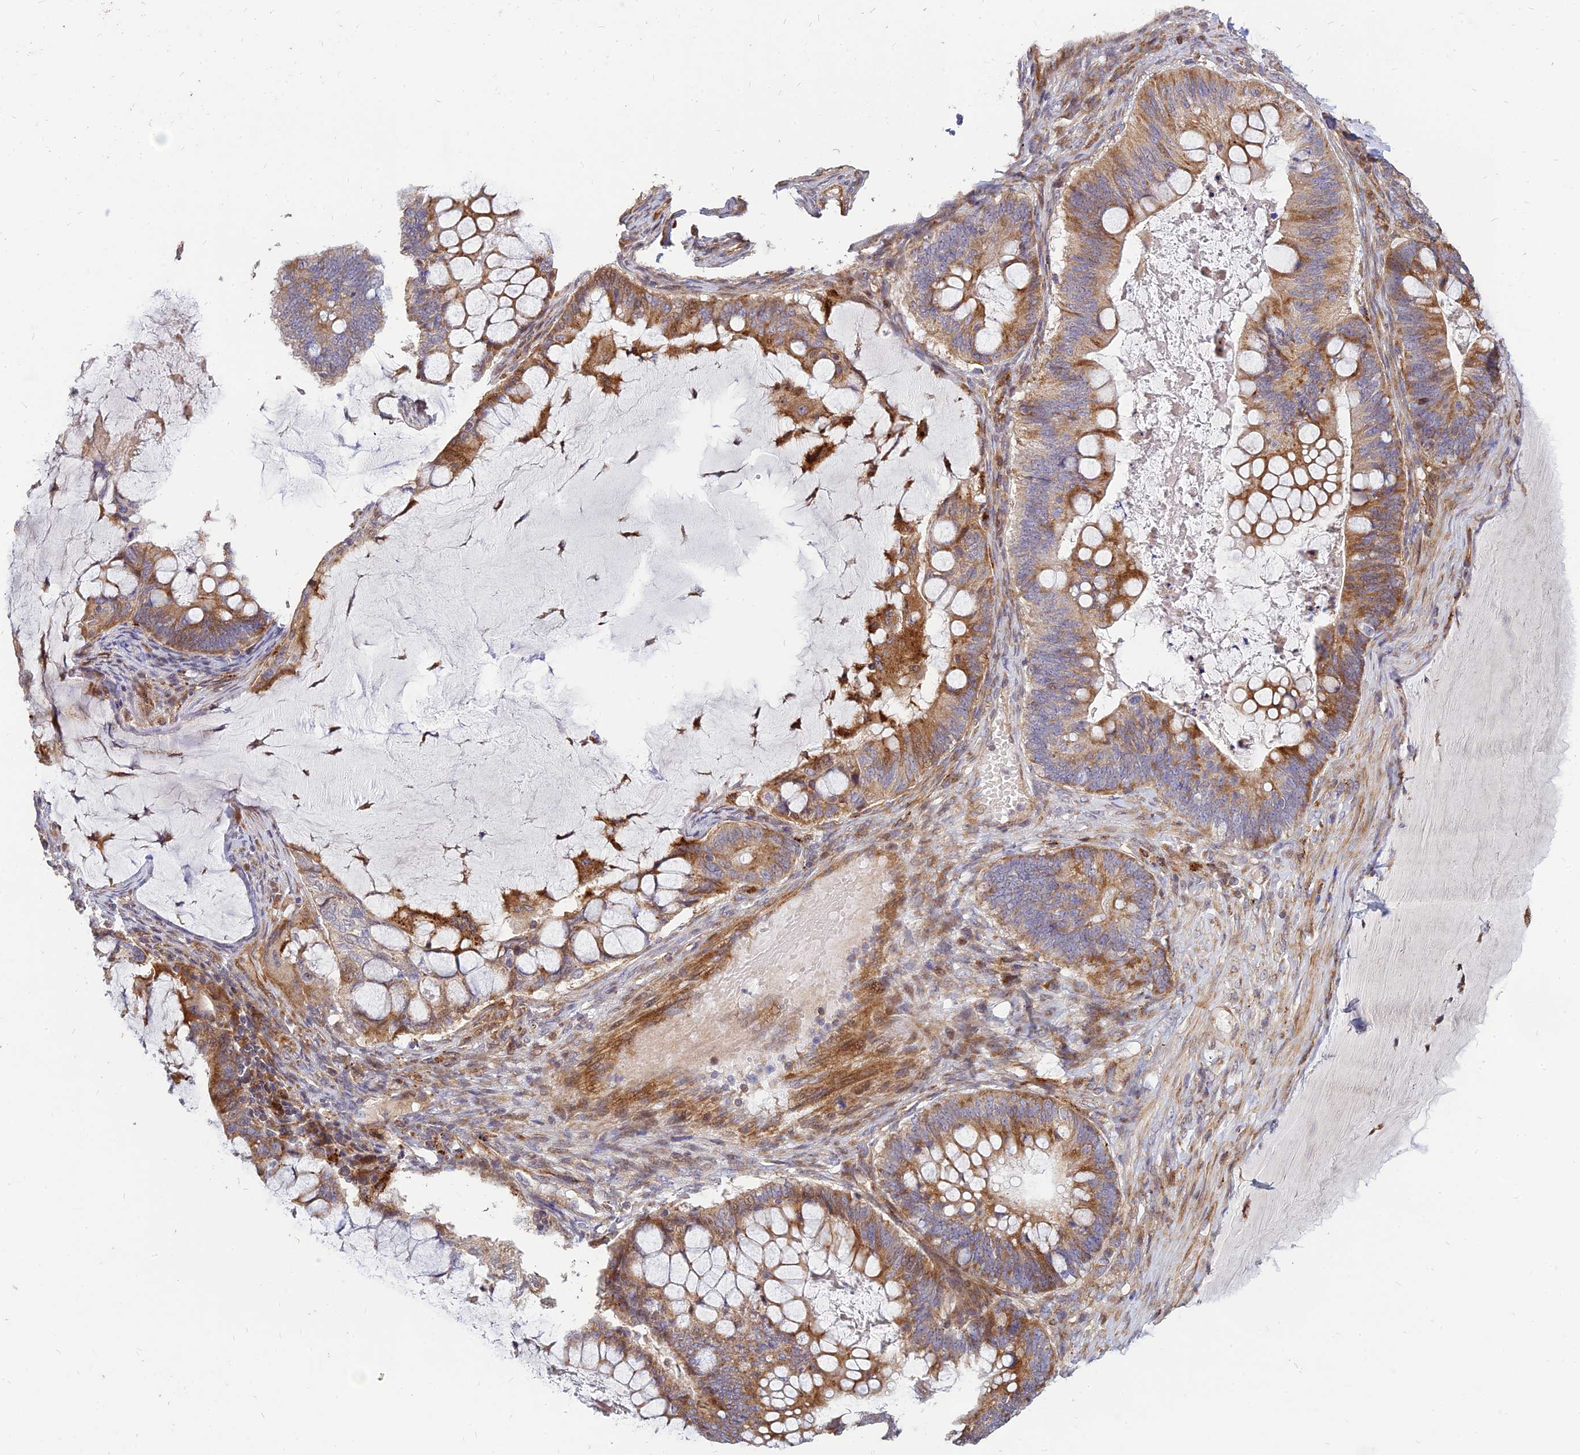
{"staining": {"intensity": "moderate", "quantity": ">75%", "location": "cytoplasmic/membranous"}, "tissue": "ovarian cancer", "cell_type": "Tumor cells", "image_type": "cancer", "snomed": [{"axis": "morphology", "description": "Cystadenocarcinoma, mucinous, NOS"}, {"axis": "topography", "description": "Ovary"}], "caption": "A histopathology image showing moderate cytoplasmic/membranous staining in approximately >75% of tumor cells in ovarian mucinous cystadenocarcinoma, as visualized by brown immunohistochemical staining.", "gene": "ST3GAL6", "patient": {"sex": "female", "age": 61}}